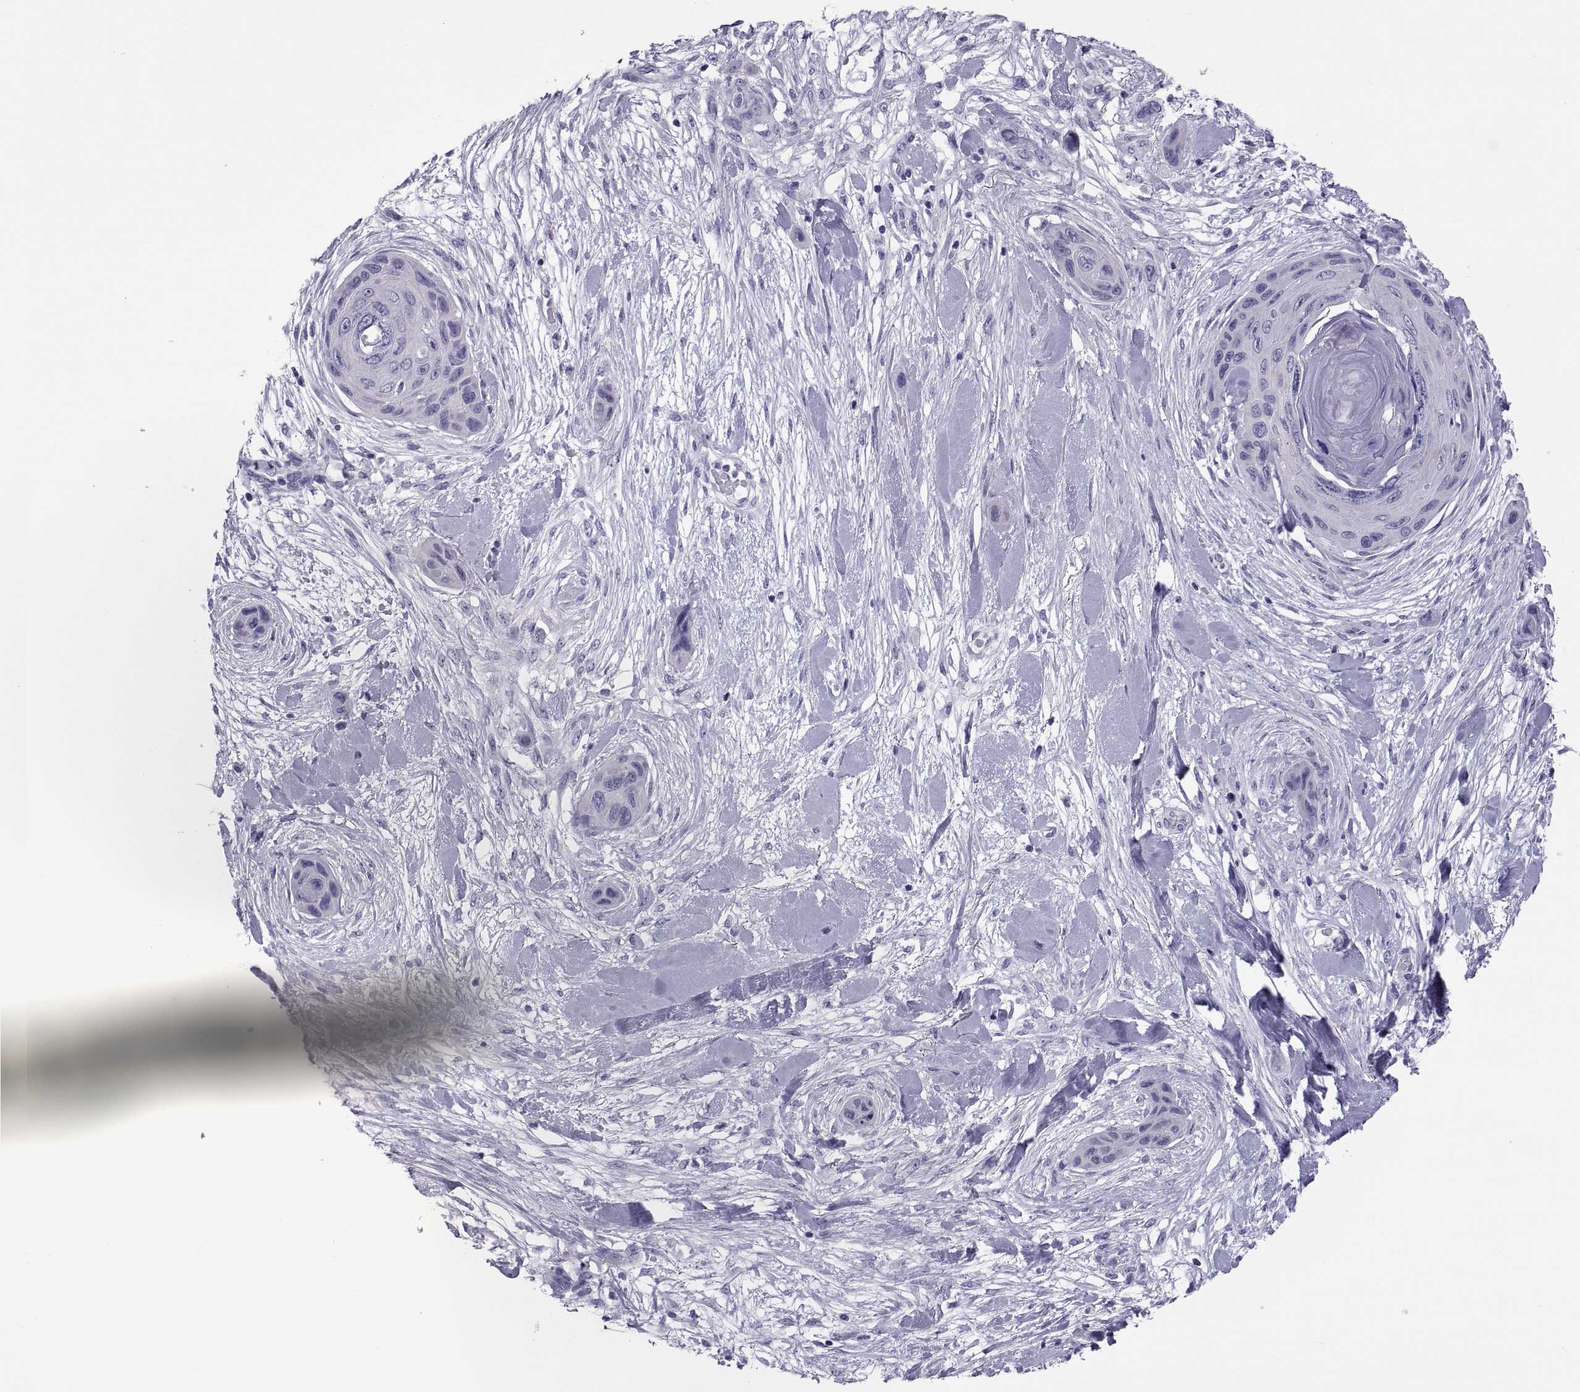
{"staining": {"intensity": "negative", "quantity": "none", "location": "none"}, "tissue": "skin cancer", "cell_type": "Tumor cells", "image_type": "cancer", "snomed": [{"axis": "morphology", "description": "Squamous cell carcinoma, NOS"}, {"axis": "topography", "description": "Skin"}], "caption": "The immunohistochemistry micrograph has no significant expression in tumor cells of skin cancer (squamous cell carcinoma) tissue. The staining is performed using DAB (3,3'-diaminobenzidine) brown chromogen with nuclei counter-stained in using hematoxylin.", "gene": "RNASE12", "patient": {"sex": "male", "age": 82}}